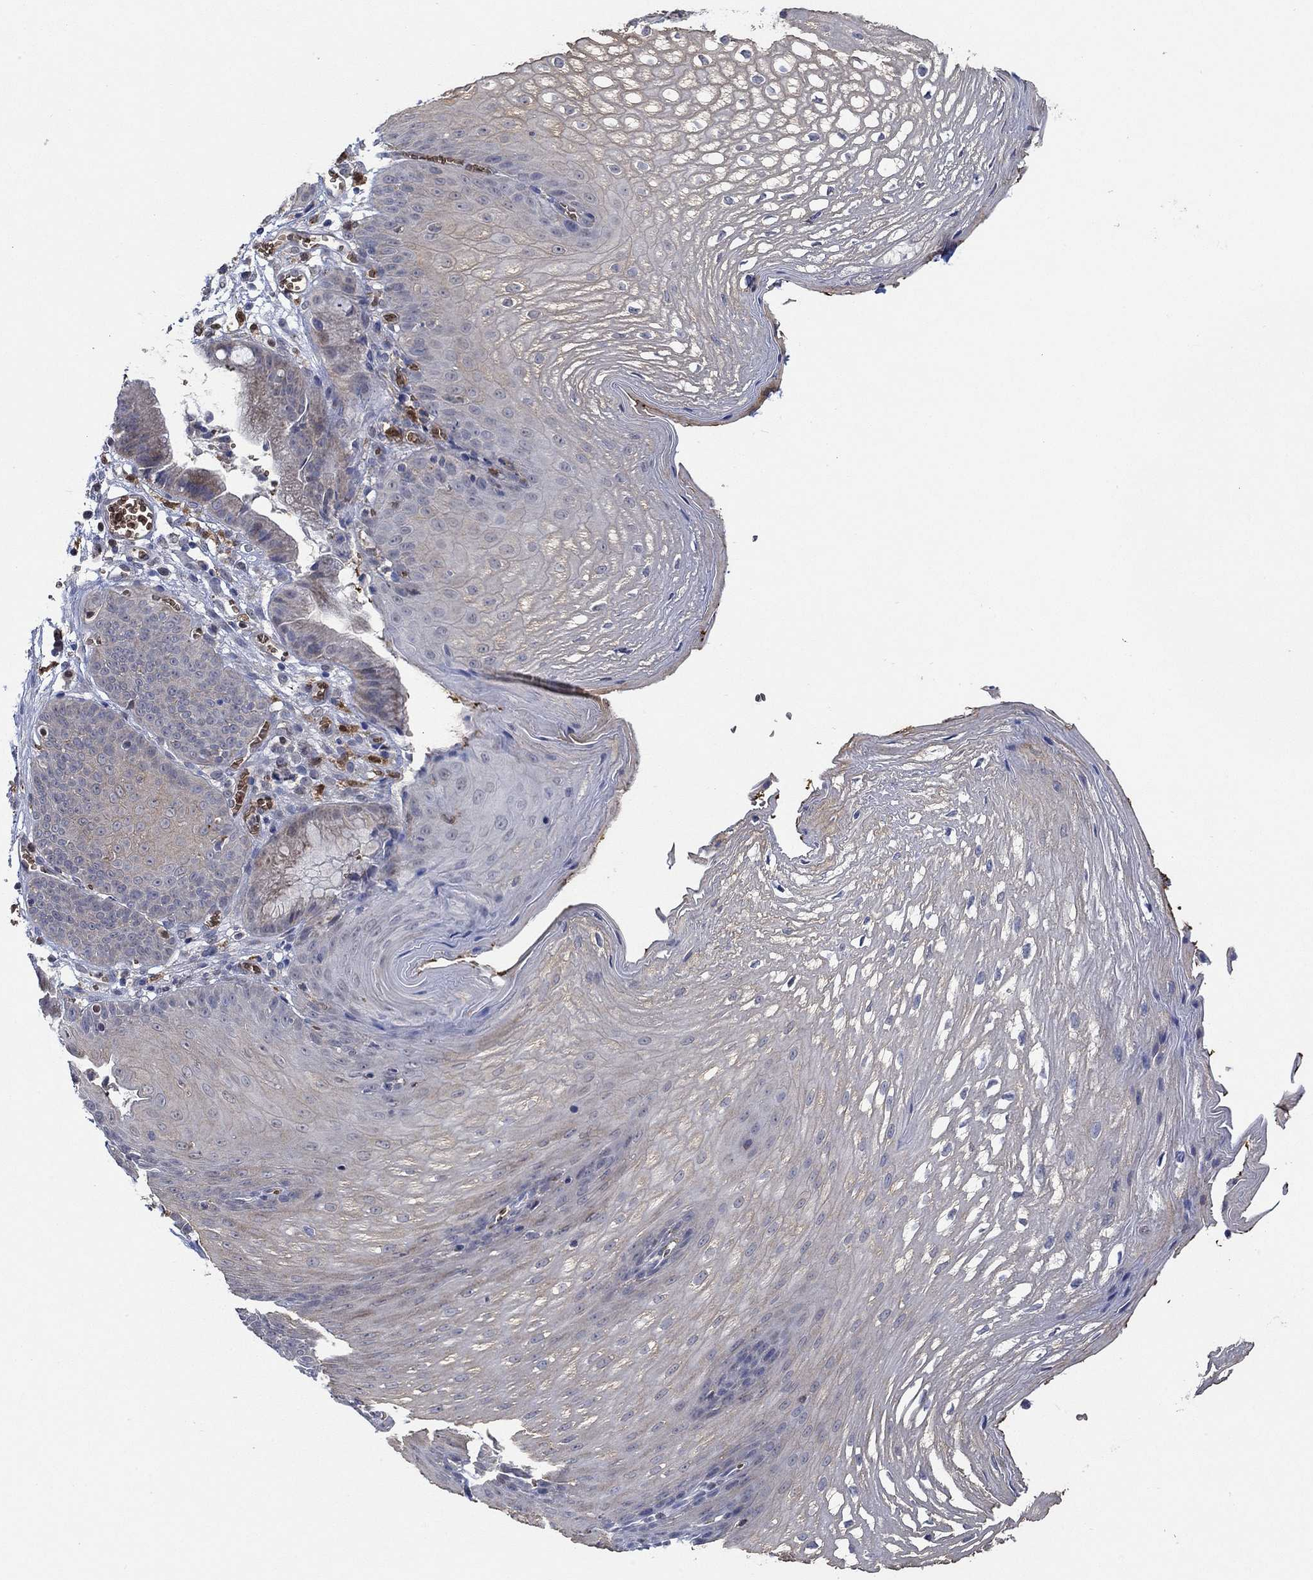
{"staining": {"intensity": "negative", "quantity": "none", "location": "none"}, "tissue": "esophagus", "cell_type": "Squamous epithelial cells", "image_type": "normal", "snomed": [{"axis": "morphology", "description": "Normal tissue, NOS"}, {"axis": "topography", "description": "Esophagus"}], "caption": "Image shows no significant protein staining in squamous epithelial cells of benign esophagus.", "gene": "MPP1", "patient": {"sex": "male", "age": 72}}